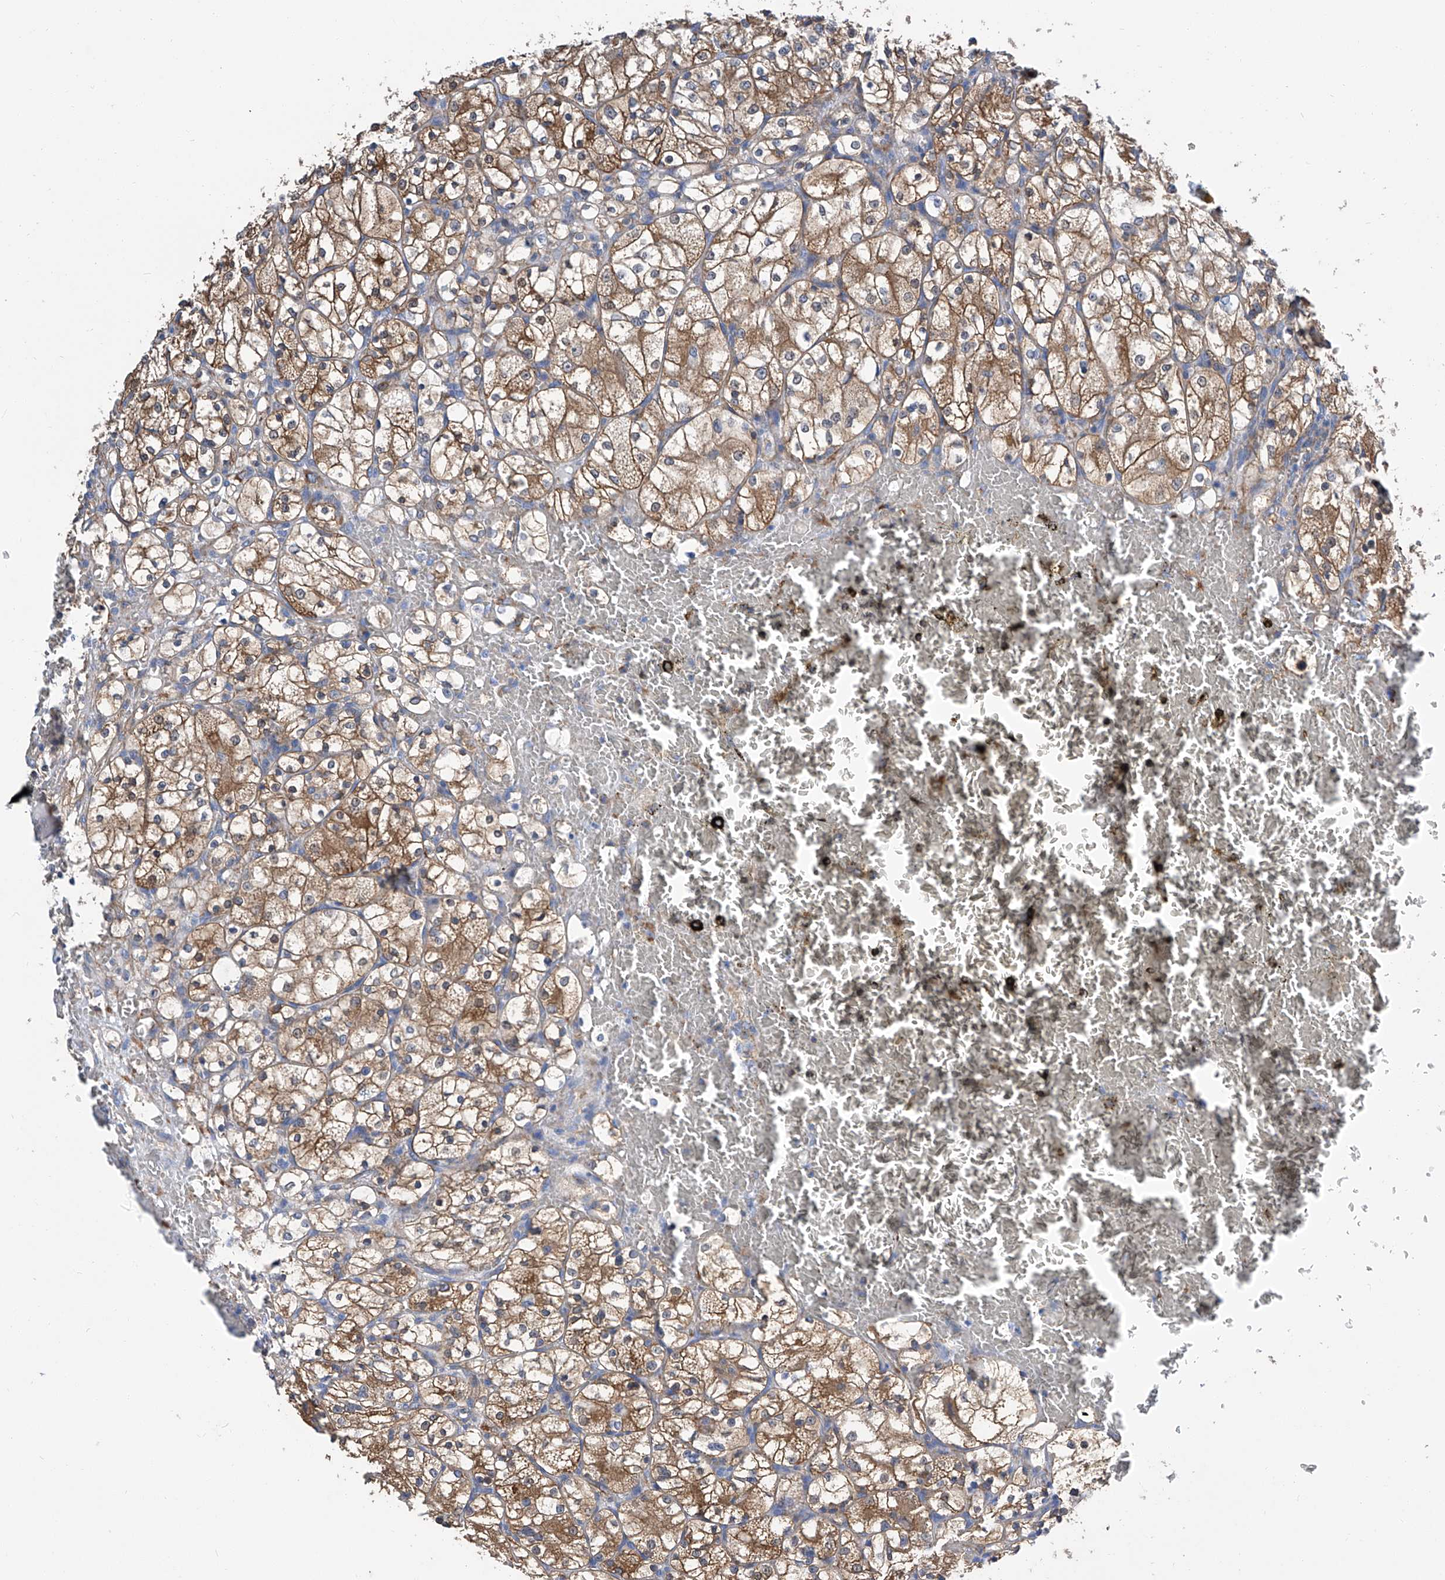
{"staining": {"intensity": "moderate", "quantity": ">75%", "location": "cytoplasmic/membranous"}, "tissue": "renal cancer", "cell_type": "Tumor cells", "image_type": "cancer", "snomed": [{"axis": "morphology", "description": "Adenocarcinoma, NOS"}, {"axis": "topography", "description": "Kidney"}], "caption": "About >75% of tumor cells in human renal cancer (adenocarcinoma) show moderate cytoplasmic/membranous protein expression as visualized by brown immunohistochemical staining.", "gene": "GPT", "patient": {"sex": "female", "age": 69}}